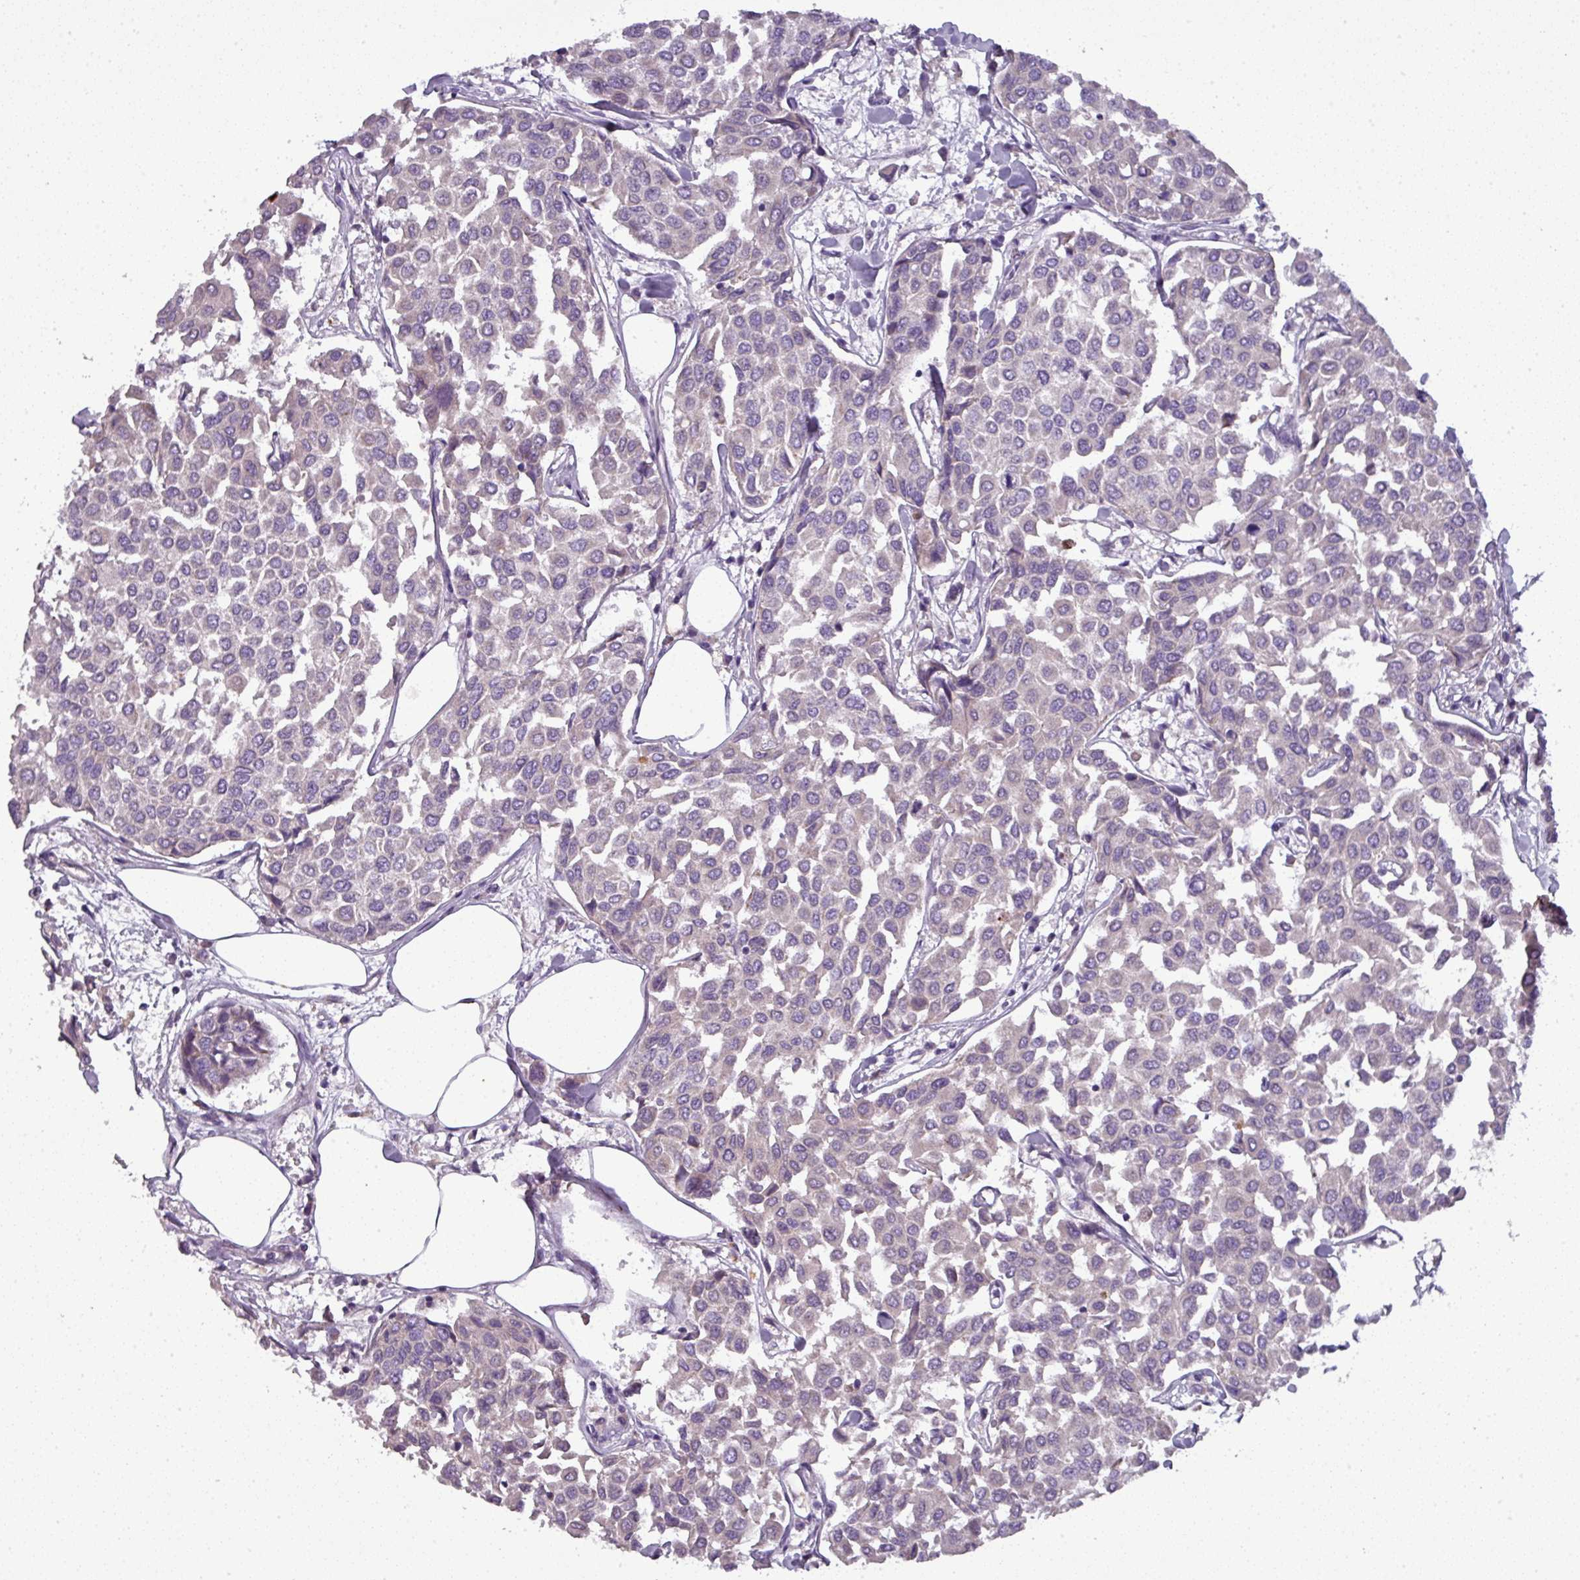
{"staining": {"intensity": "weak", "quantity": "25%-75%", "location": "cytoplasmic/membranous"}, "tissue": "breast cancer", "cell_type": "Tumor cells", "image_type": "cancer", "snomed": [{"axis": "morphology", "description": "Duct carcinoma"}, {"axis": "topography", "description": "Breast"}], "caption": "The micrograph reveals a brown stain indicating the presence of a protein in the cytoplasmic/membranous of tumor cells in breast cancer (intraductal carcinoma).", "gene": "PNMA6A", "patient": {"sex": "female", "age": 55}}